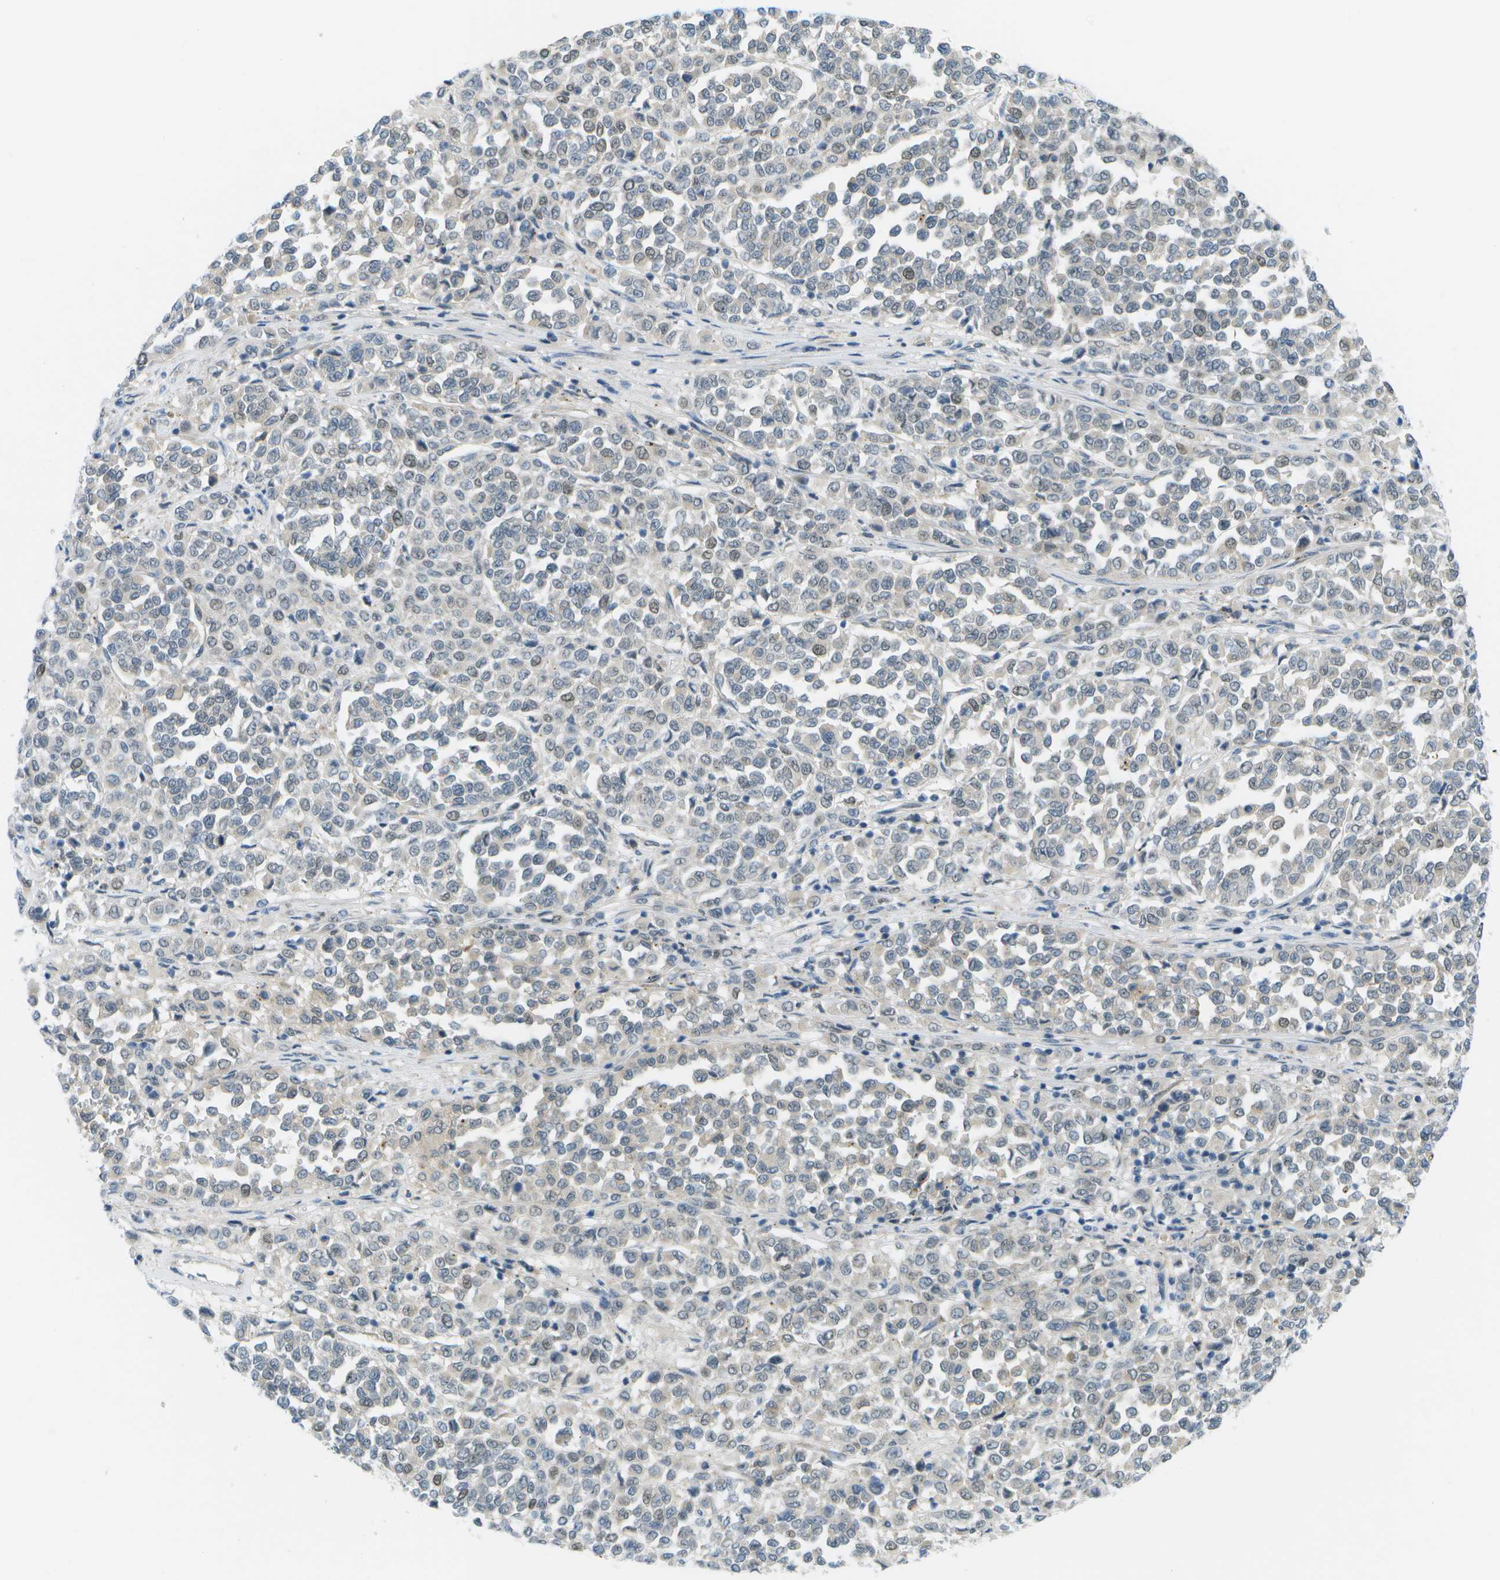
{"staining": {"intensity": "weak", "quantity": "25%-75%", "location": "cytoplasmic/membranous"}, "tissue": "melanoma", "cell_type": "Tumor cells", "image_type": "cancer", "snomed": [{"axis": "morphology", "description": "Malignant melanoma, Metastatic site"}, {"axis": "topography", "description": "Pancreas"}], "caption": "Melanoma stained with DAB (3,3'-diaminobenzidine) immunohistochemistry (IHC) displays low levels of weak cytoplasmic/membranous positivity in about 25%-75% of tumor cells. (Stains: DAB in brown, nuclei in blue, Microscopy: brightfield microscopy at high magnification).", "gene": "PITHD1", "patient": {"sex": "female", "age": 30}}